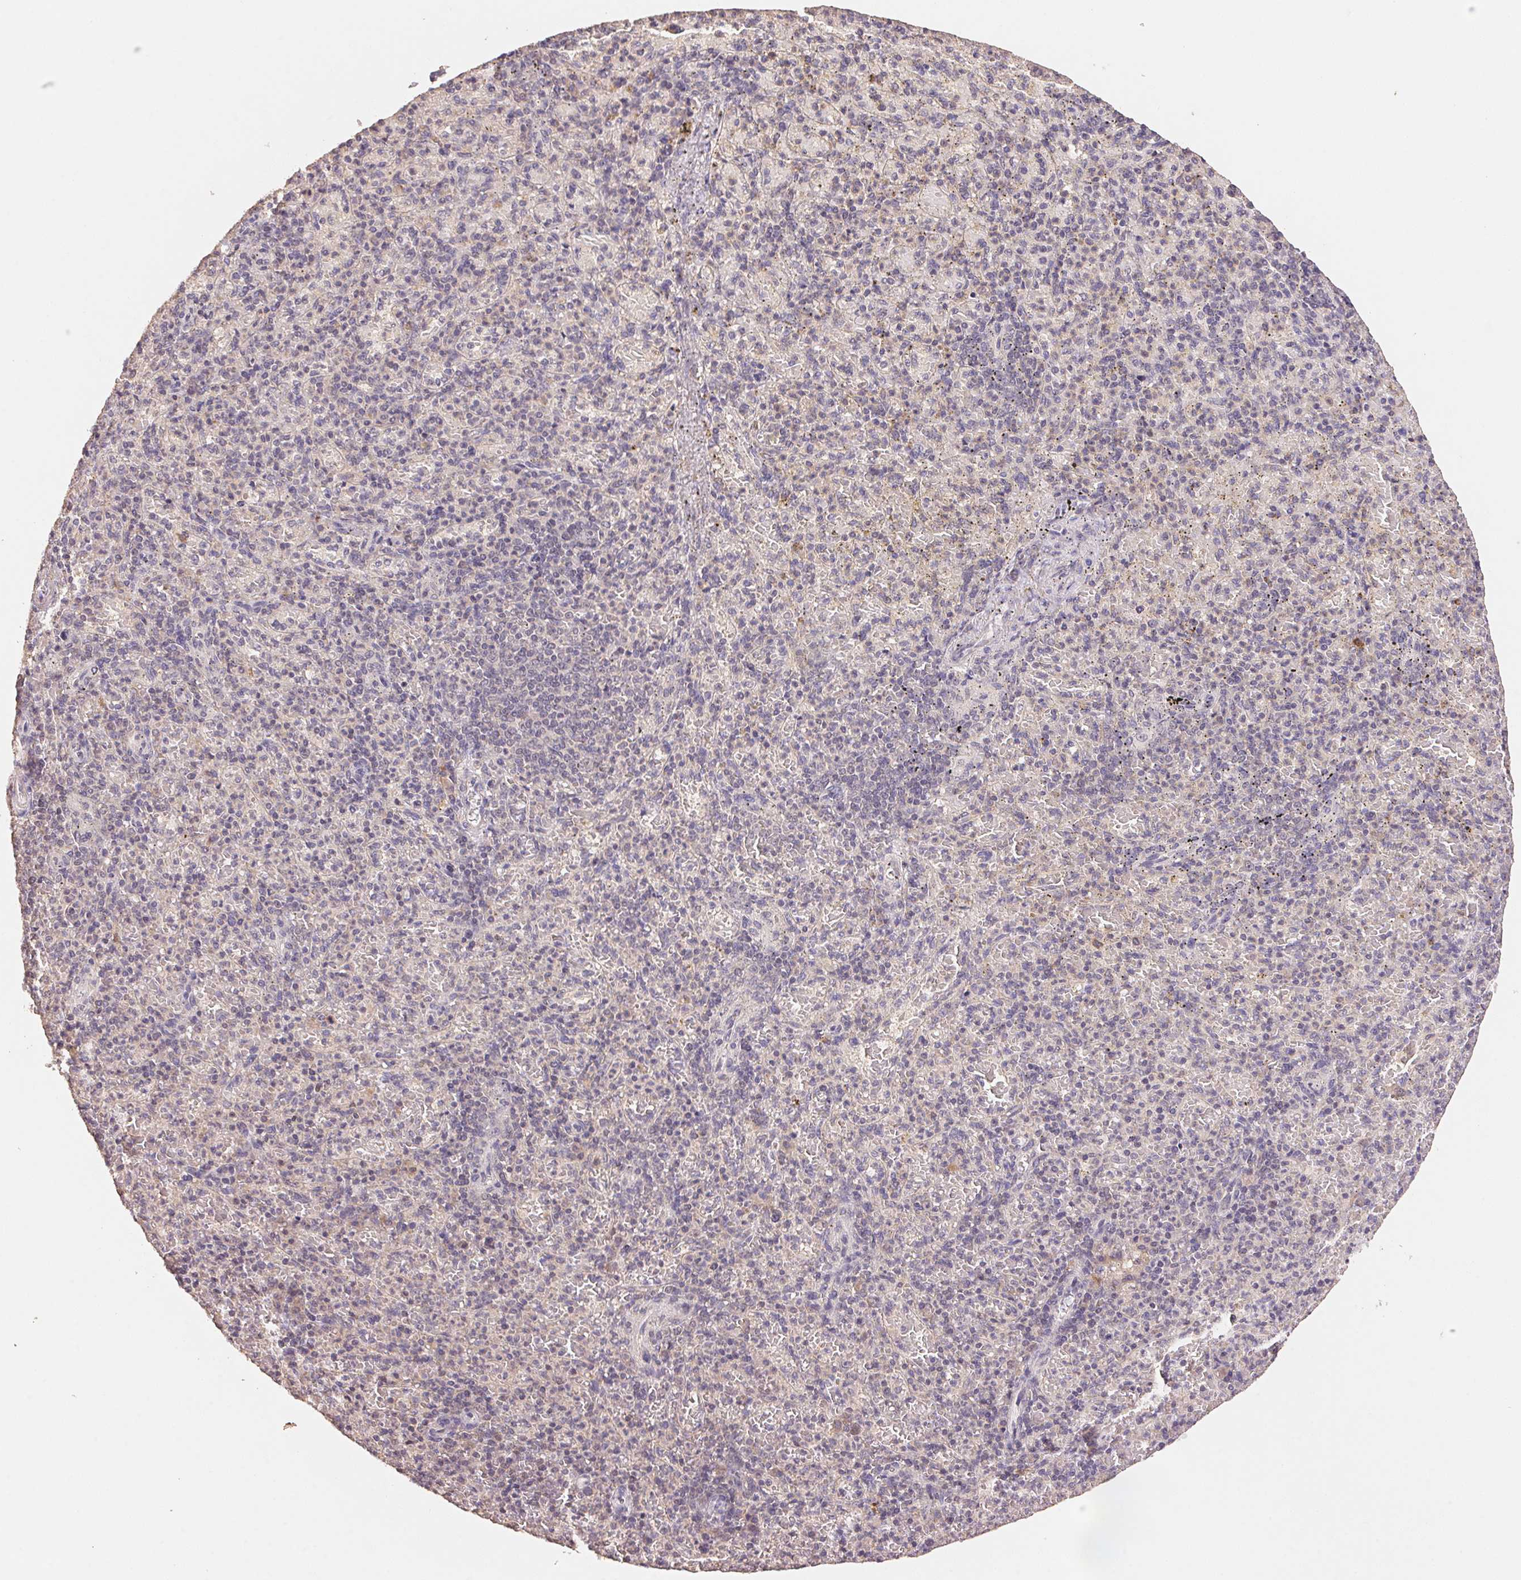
{"staining": {"intensity": "negative", "quantity": "none", "location": "none"}, "tissue": "spleen", "cell_type": "Cells in red pulp", "image_type": "normal", "snomed": [{"axis": "morphology", "description": "Normal tissue, NOS"}, {"axis": "topography", "description": "Spleen"}], "caption": "Immunohistochemistry of unremarkable human spleen shows no positivity in cells in red pulp.", "gene": "CENPF", "patient": {"sex": "female", "age": 74}}